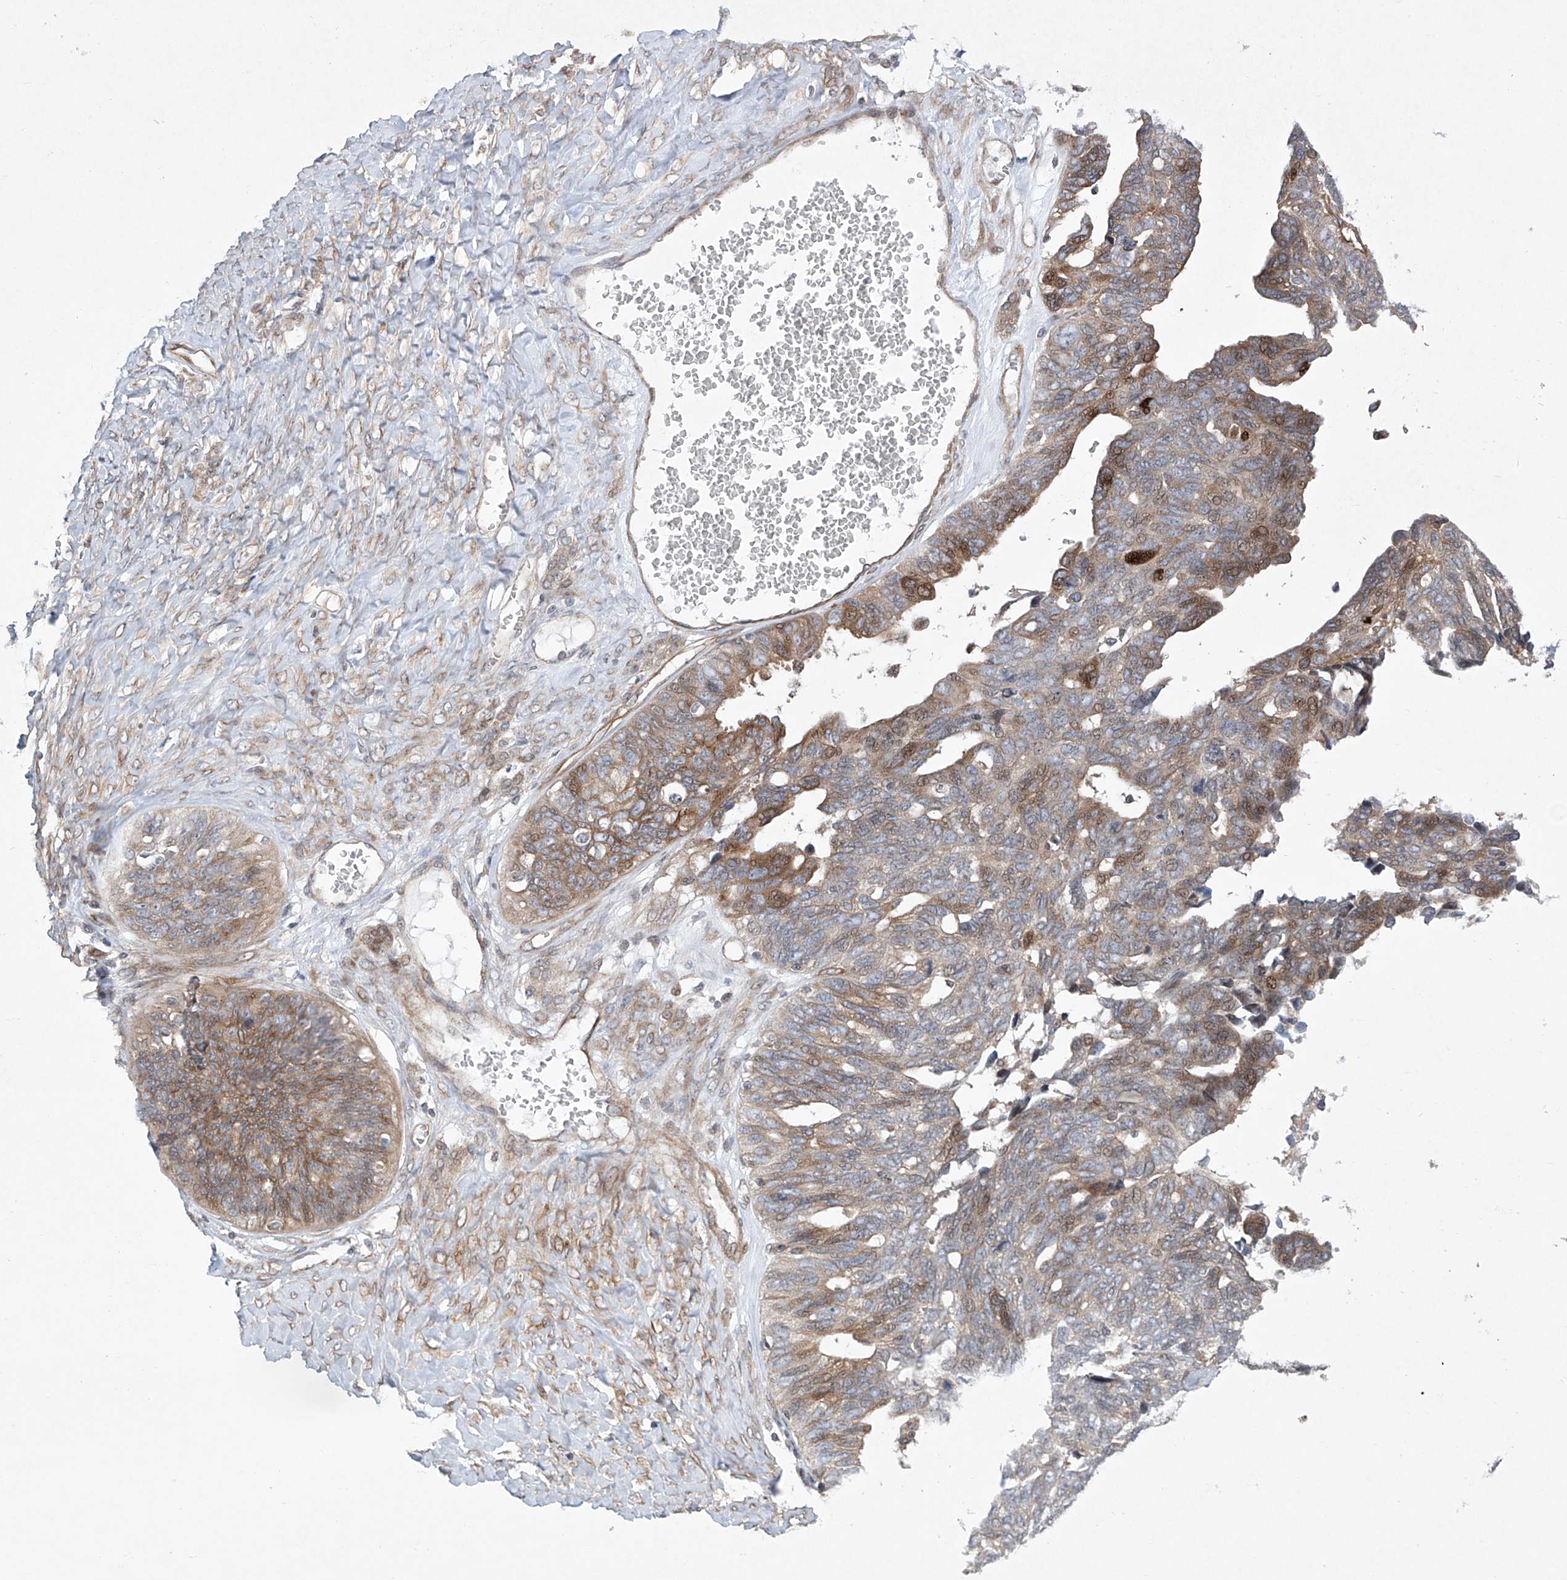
{"staining": {"intensity": "moderate", "quantity": "25%-75%", "location": "cytoplasmic/membranous"}, "tissue": "ovarian cancer", "cell_type": "Tumor cells", "image_type": "cancer", "snomed": [{"axis": "morphology", "description": "Cystadenocarcinoma, serous, NOS"}, {"axis": "topography", "description": "Ovary"}], "caption": "Human ovarian cancer (serous cystadenocarcinoma) stained for a protein (brown) displays moderate cytoplasmic/membranous positive expression in approximately 25%-75% of tumor cells.", "gene": "KLC4", "patient": {"sex": "female", "age": 79}}